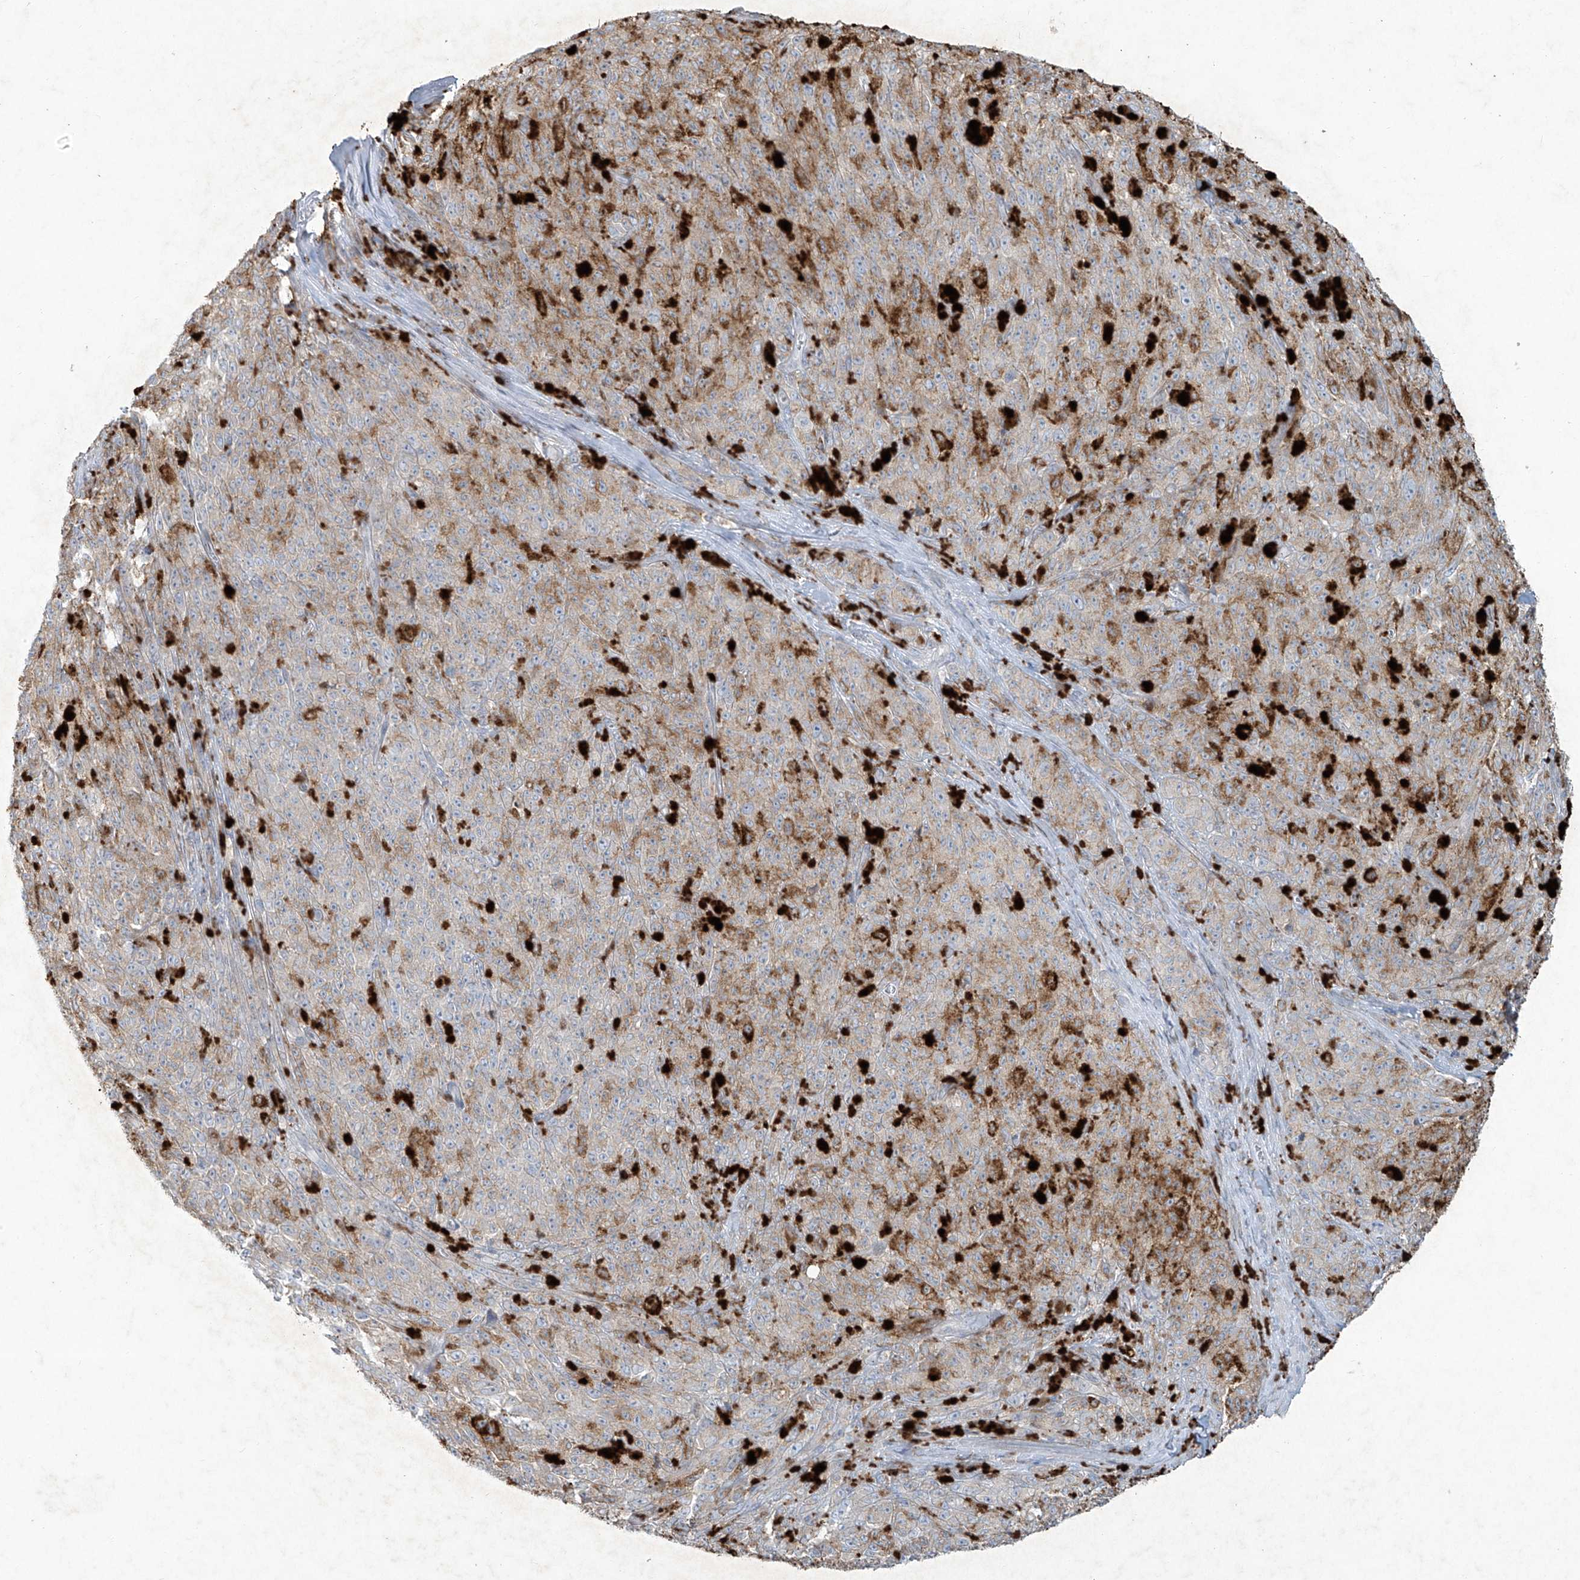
{"staining": {"intensity": "moderate", "quantity": "25%-75%", "location": "cytoplasmic/membranous"}, "tissue": "melanoma", "cell_type": "Tumor cells", "image_type": "cancer", "snomed": [{"axis": "morphology", "description": "Malignant melanoma, NOS"}, {"axis": "topography", "description": "Skin"}], "caption": "Immunohistochemical staining of human malignant melanoma exhibits medium levels of moderate cytoplasmic/membranous staining in approximately 25%-75% of tumor cells.", "gene": "TUBE1", "patient": {"sex": "female", "age": 82}}